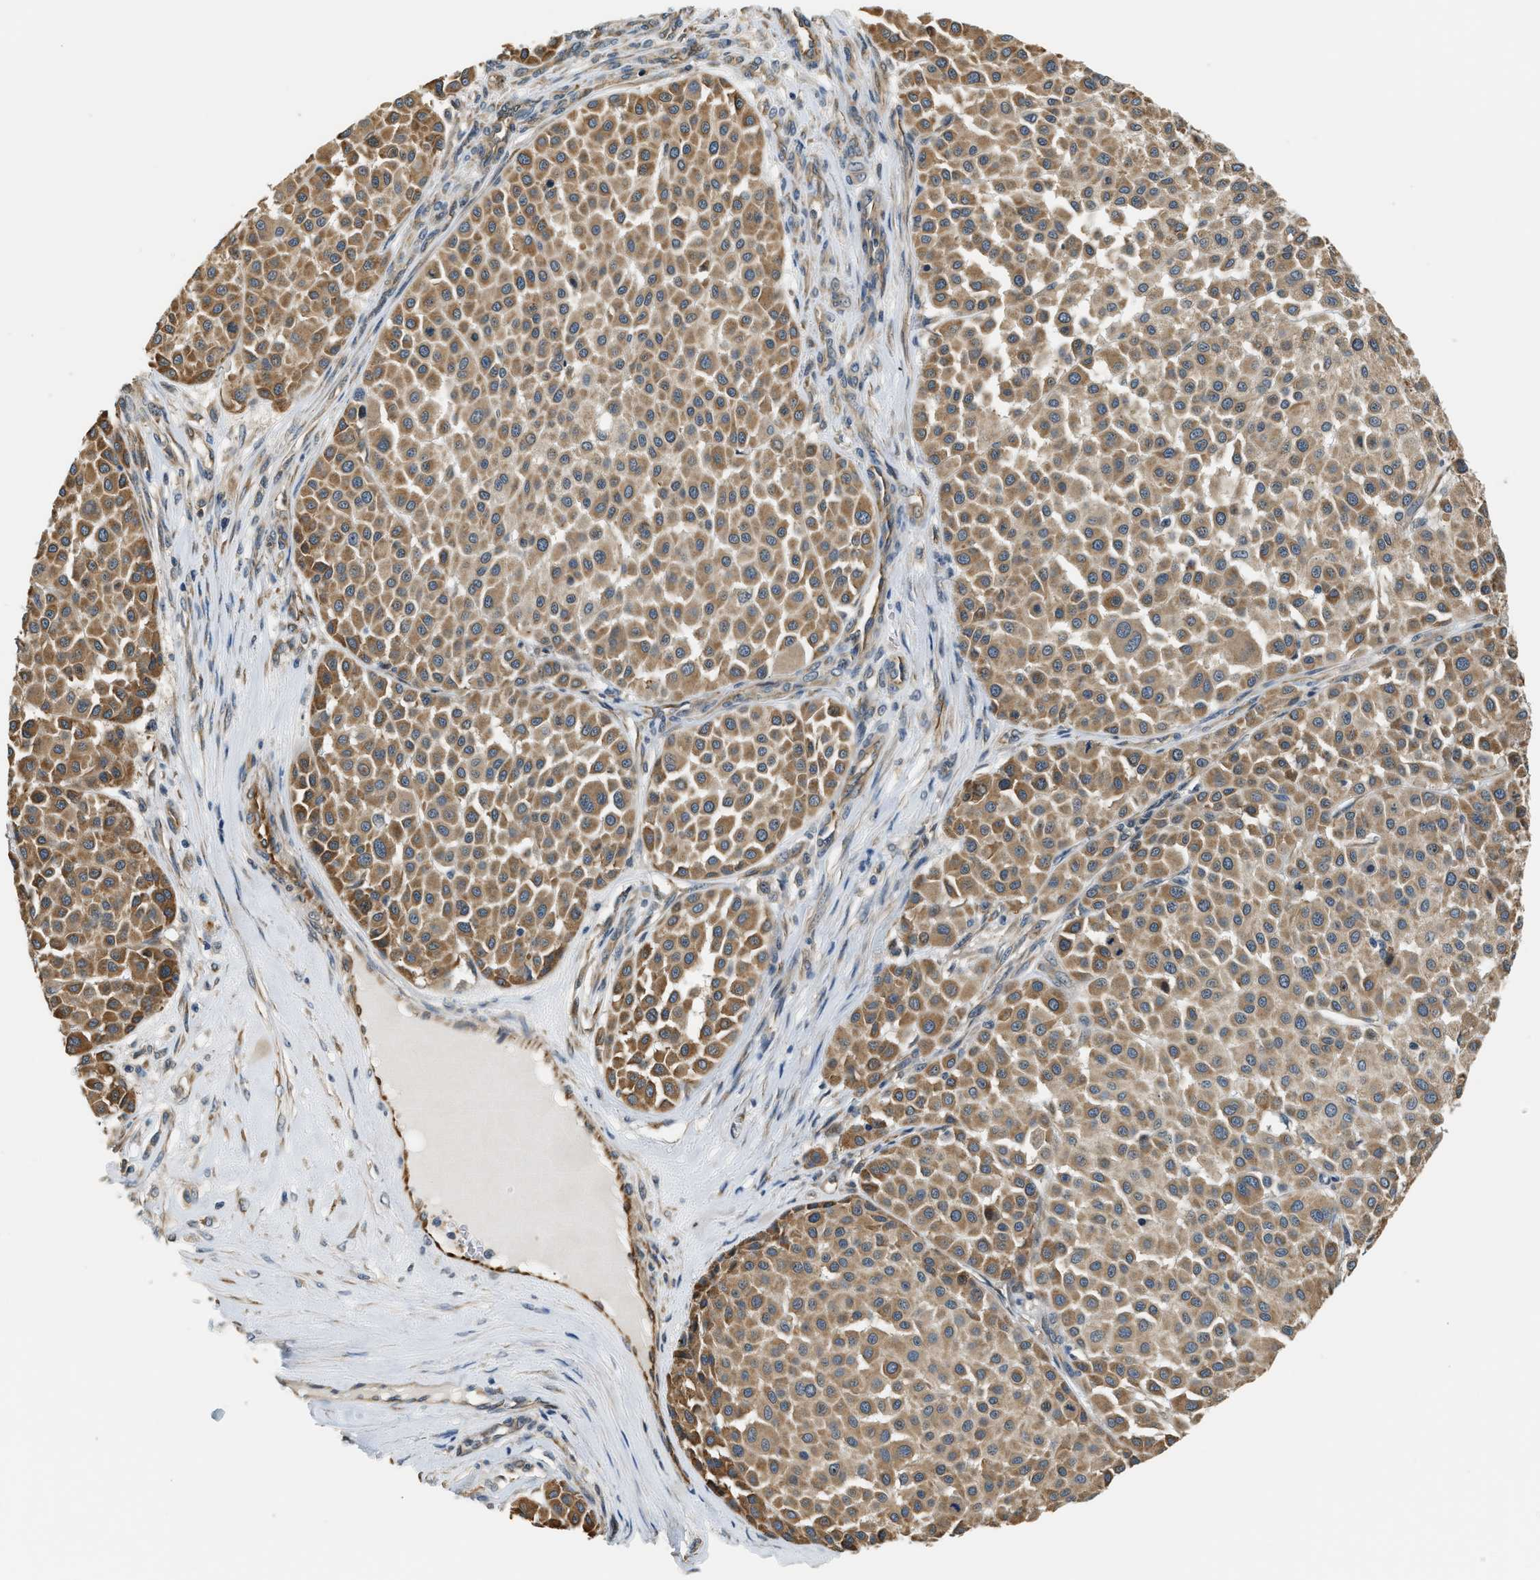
{"staining": {"intensity": "moderate", "quantity": ">75%", "location": "cytoplasmic/membranous"}, "tissue": "melanoma", "cell_type": "Tumor cells", "image_type": "cancer", "snomed": [{"axis": "morphology", "description": "Malignant melanoma, Metastatic site"}, {"axis": "topography", "description": "Soft tissue"}], "caption": "IHC histopathology image of neoplastic tissue: melanoma stained using immunohistochemistry (IHC) shows medium levels of moderate protein expression localized specifically in the cytoplasmic/membranous of tumor cells, appearing as a cytoplasmic/membranous brown color.", "gene": "ALOX12", "patient": {"sex": "male", "age": 41}}